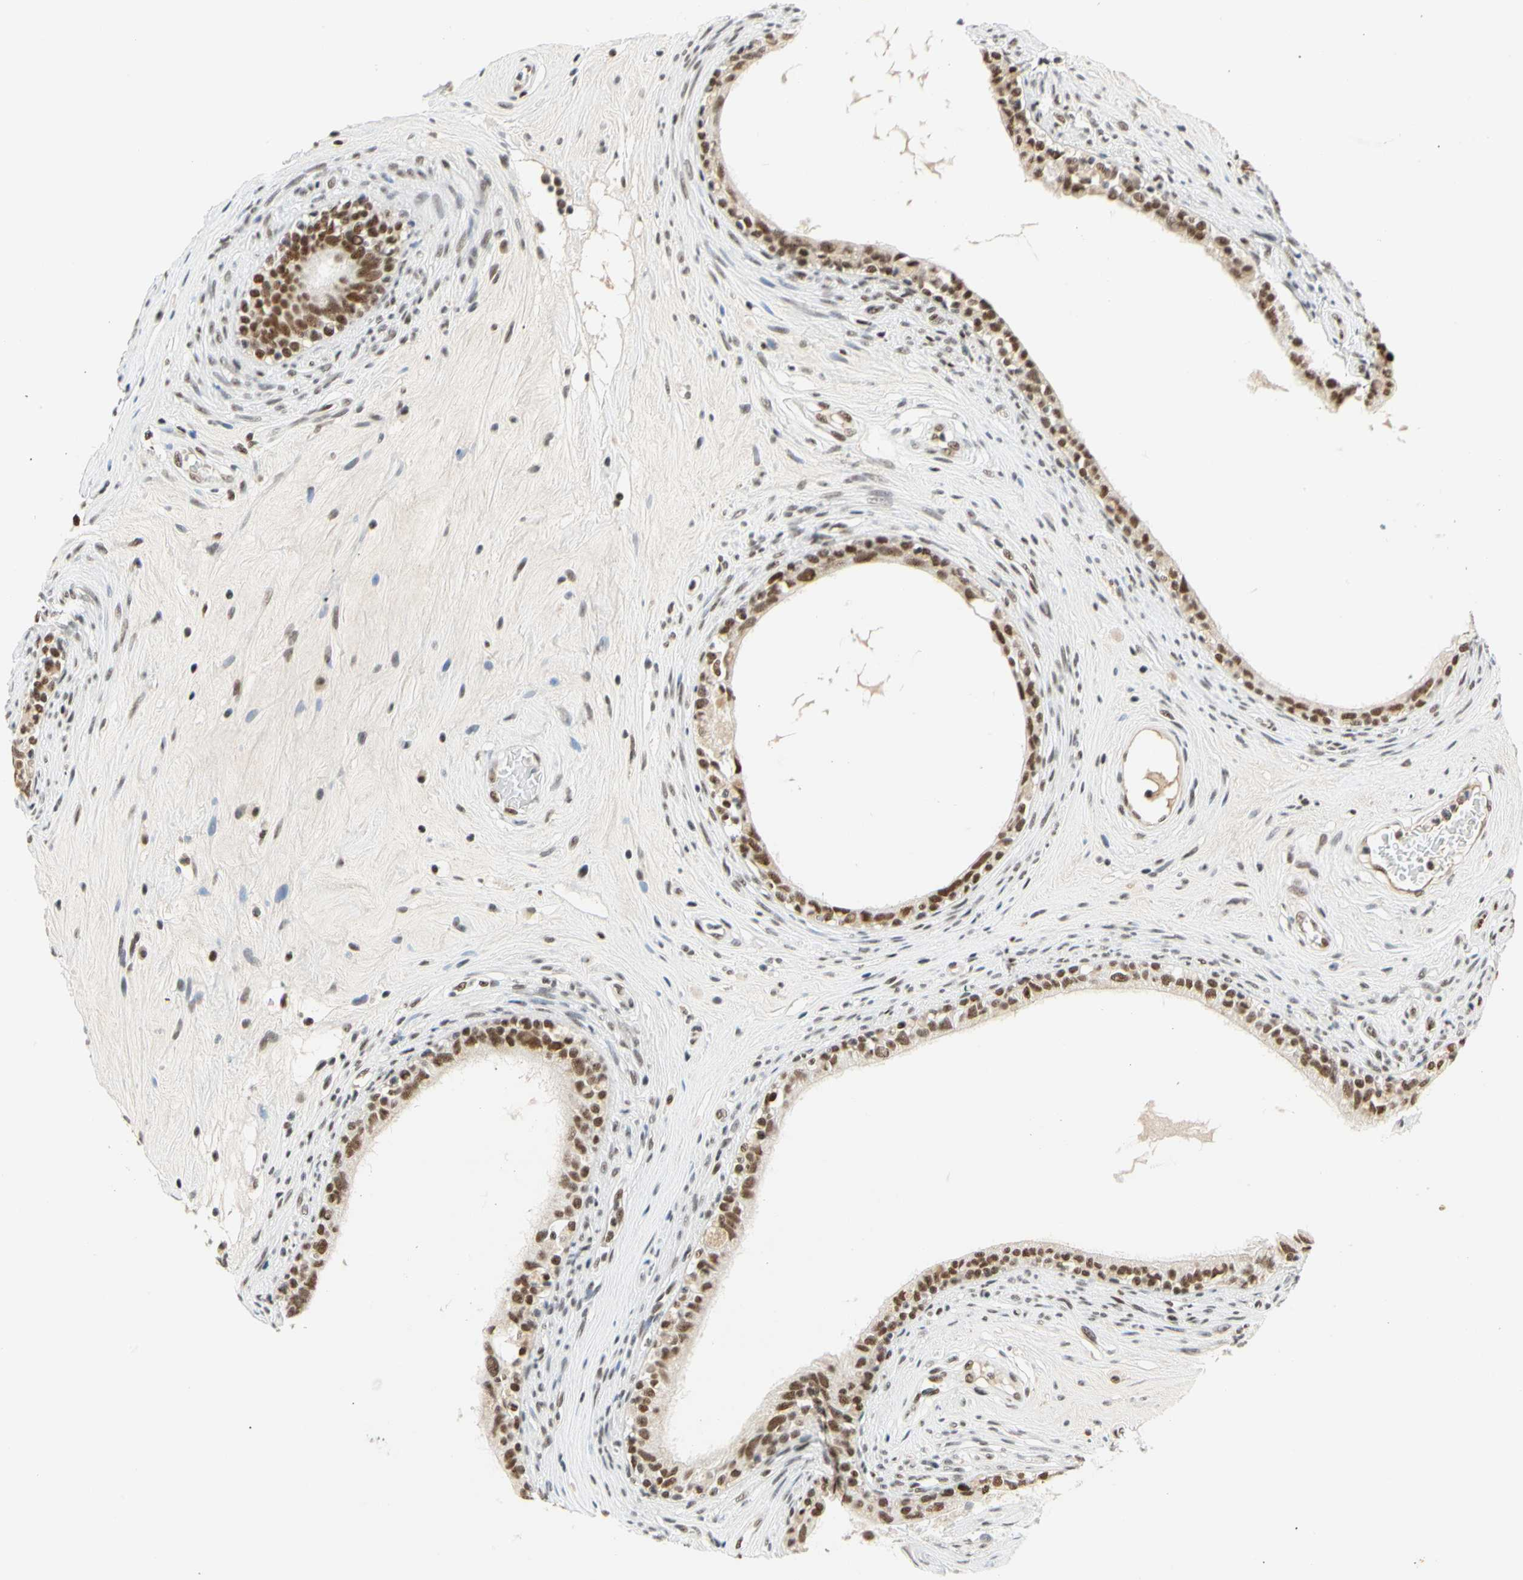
{"staining": {"intensity": "strong", "quantity": ">75%", "location": "nuclear"}, "tissue": "epididymis", "cell_type": "Glandular cells", "image_type": "normal", "snomed": [{"axis": "morphology", "description": "Normal tissue, NOS"}, {"axis": "morphology", "description": "Inflammation, NOS"}, {"axis": "topography", "description": "Epididymis"}], "caption": "Strong nuclear staining is seen in about >75% of glandular cells in normal epididymis. The staining is performed using DAB brown chromogen to label protein expression. The nuclei are counter-stained blue using hematoxylin.", "gene": "ZSCAN16", "patient": {"sex": "male", "age": 84}}